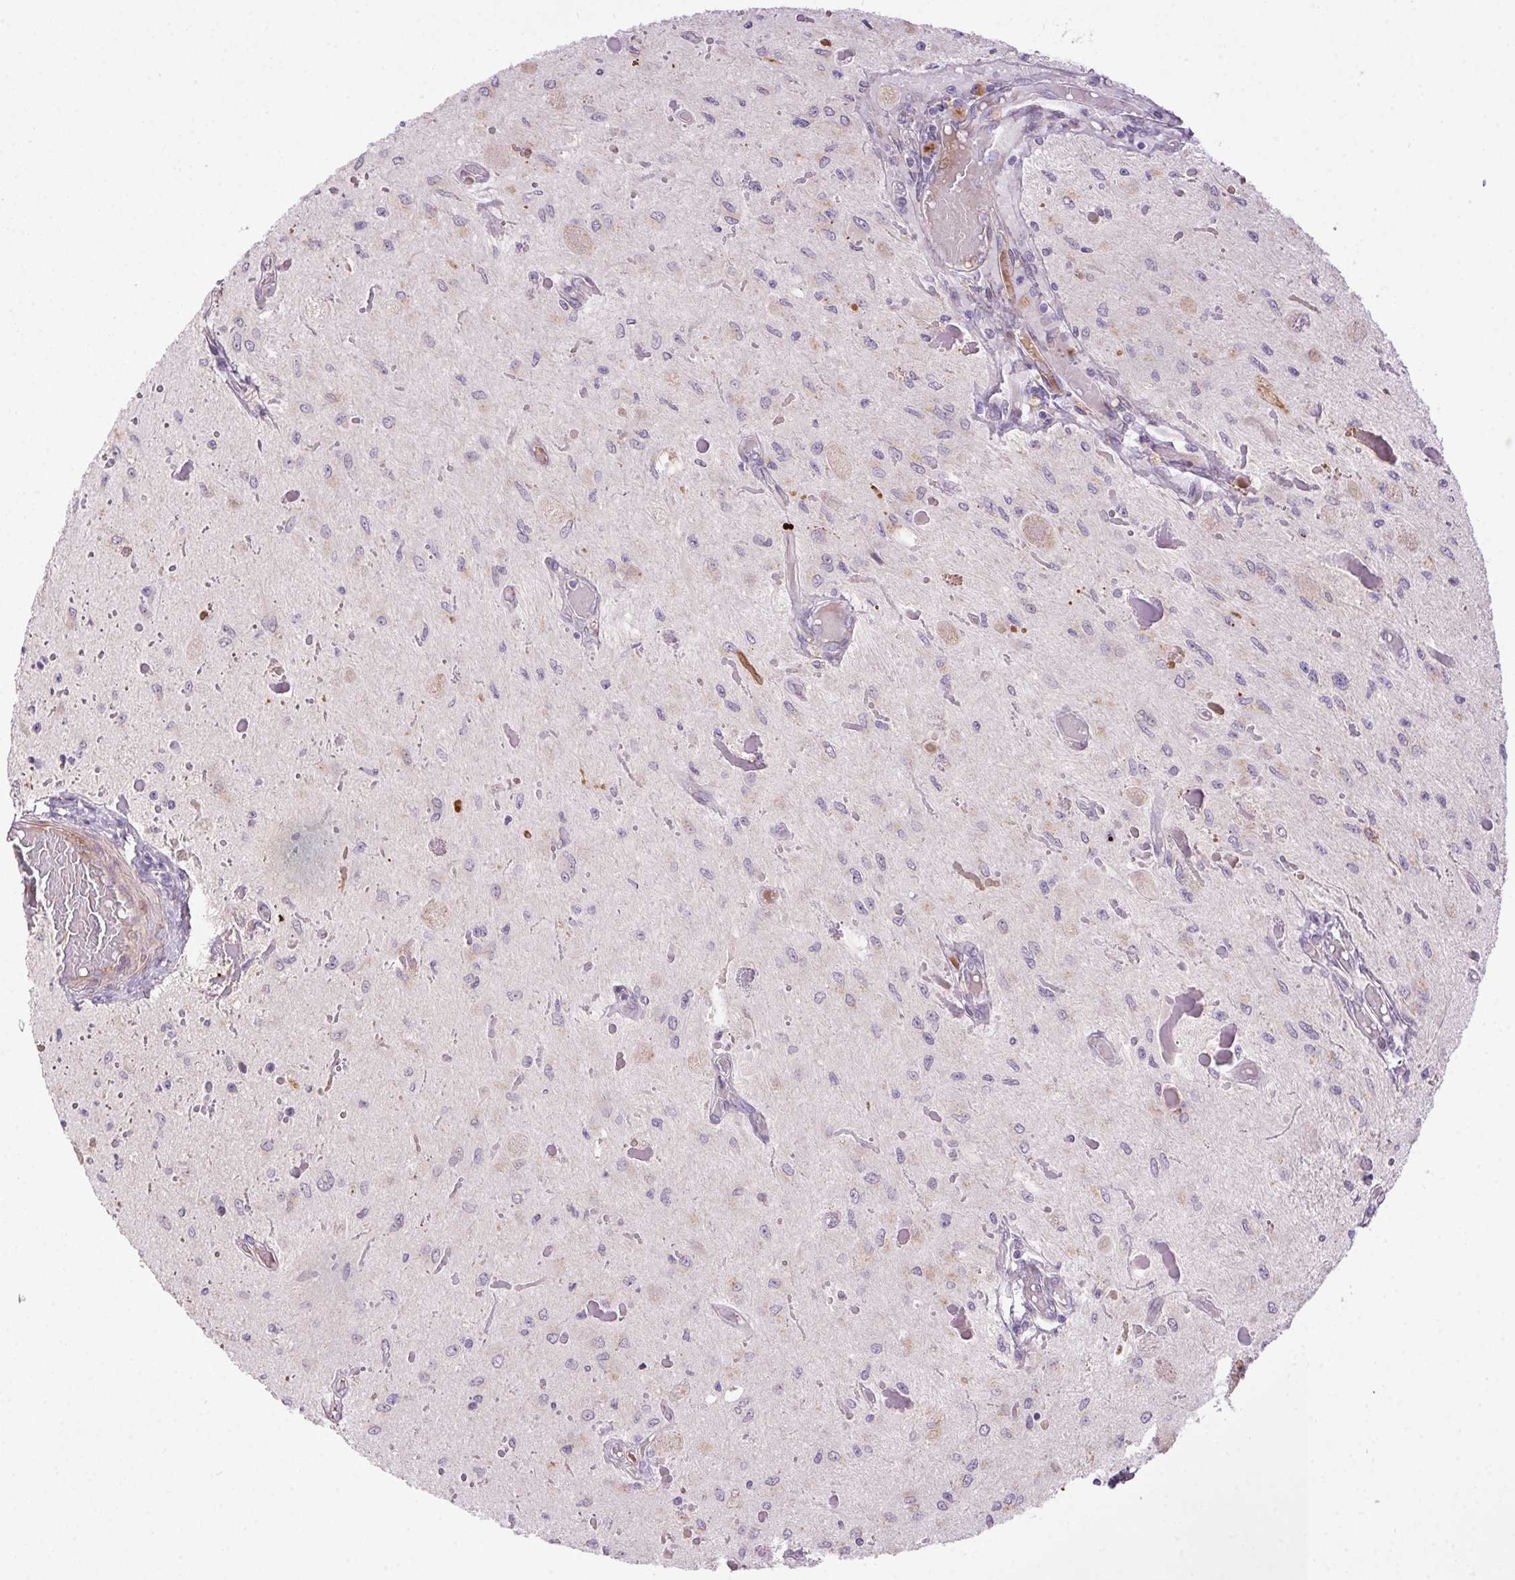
{"staining": {"intensity": "negative", "quantity": "none", "location": "none"}, "tissue": "glioma", "cell_type": "Tumor cells", "image_type": "cancer", "snomed": [{"axis": "morphology", "description": "Glioma, malignant, Low grade"}, {"axis": "topography", "description": "Cerebellum"}], "caption": "Immunohistochemistry of malignant glioma (low-grade) demonstrates no expression in tumor cells. (Immunohistochemistry, brightfield microscopy, high magnification).", "gene": "LRRTM1", "patient": {"sex": "female", "age": 14}}